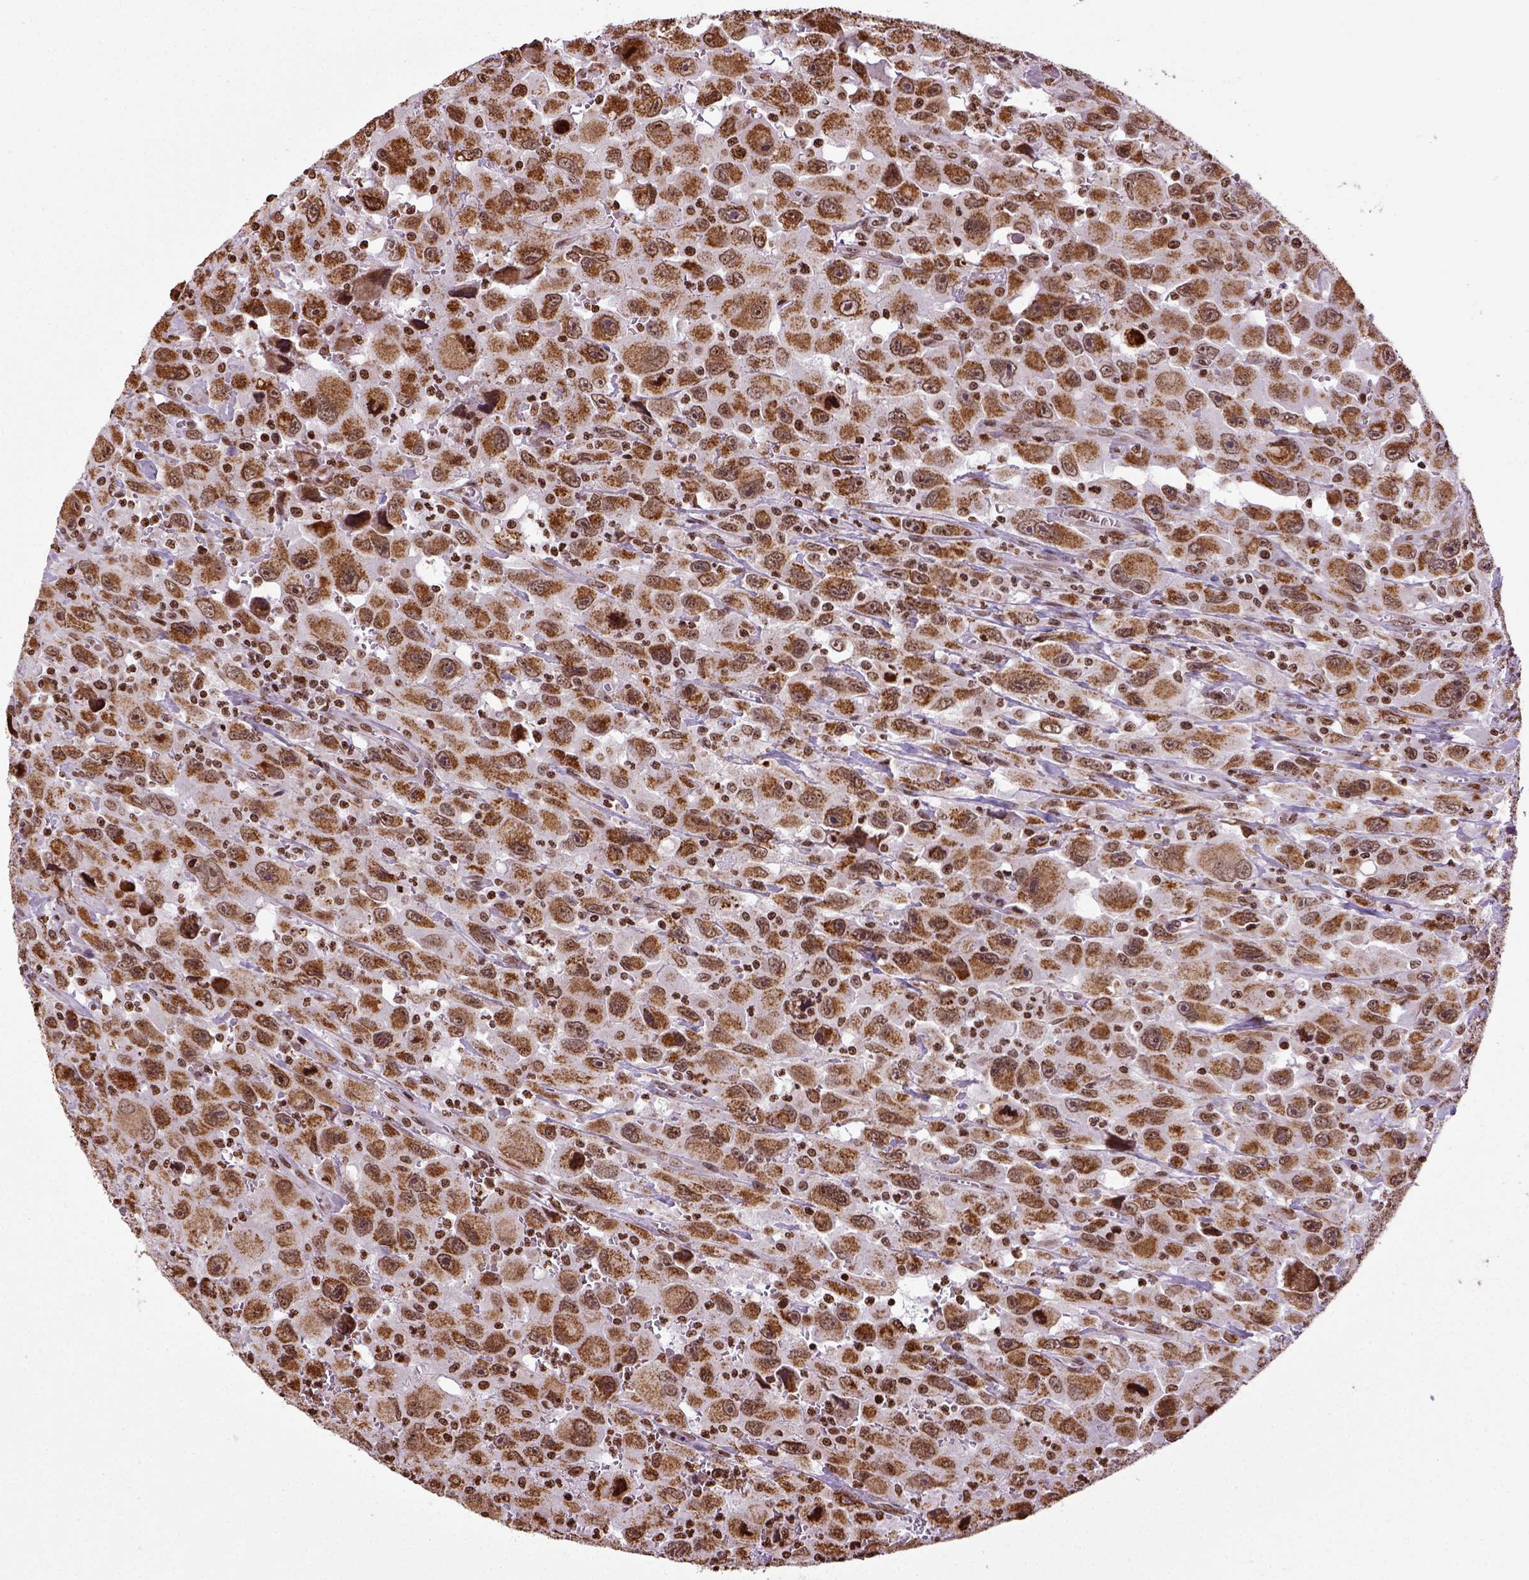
{"staining": {"intensity": "moderate", "quantity": ">75%", "location": "cytoplasmic/membranous,nuclear"}, "tissue": "head and neck cancer", "cell_type": "Tumor cells", "image_type": "cancer", "snomed": [{"axis": "morphology", "description": "Squamous cell carcinoma, NOS"}, {"axis": "morphology", "description": "Squamous cell carcinoma, metastatic, NOS"}, {"axis": "topography", "description": "Oral tissue"}, {"axis": "topography", "description": "Head-Neck"}], "caption": "Immunohistochemical staining of human head and neck metastatic squamous cell carcinoma displays medium levels of moderate cytoplasmic/membranous and nuclear expression in about >75% of tumor cells. The staining is performed using DAB (3,3'-diaminobenzidine) brown chromogen to label protein expression. The nuclei are counter-stained blue using hematoxylin.", "gene": "ZNF75D", "patient": {"sex": "female", "age": 85}}